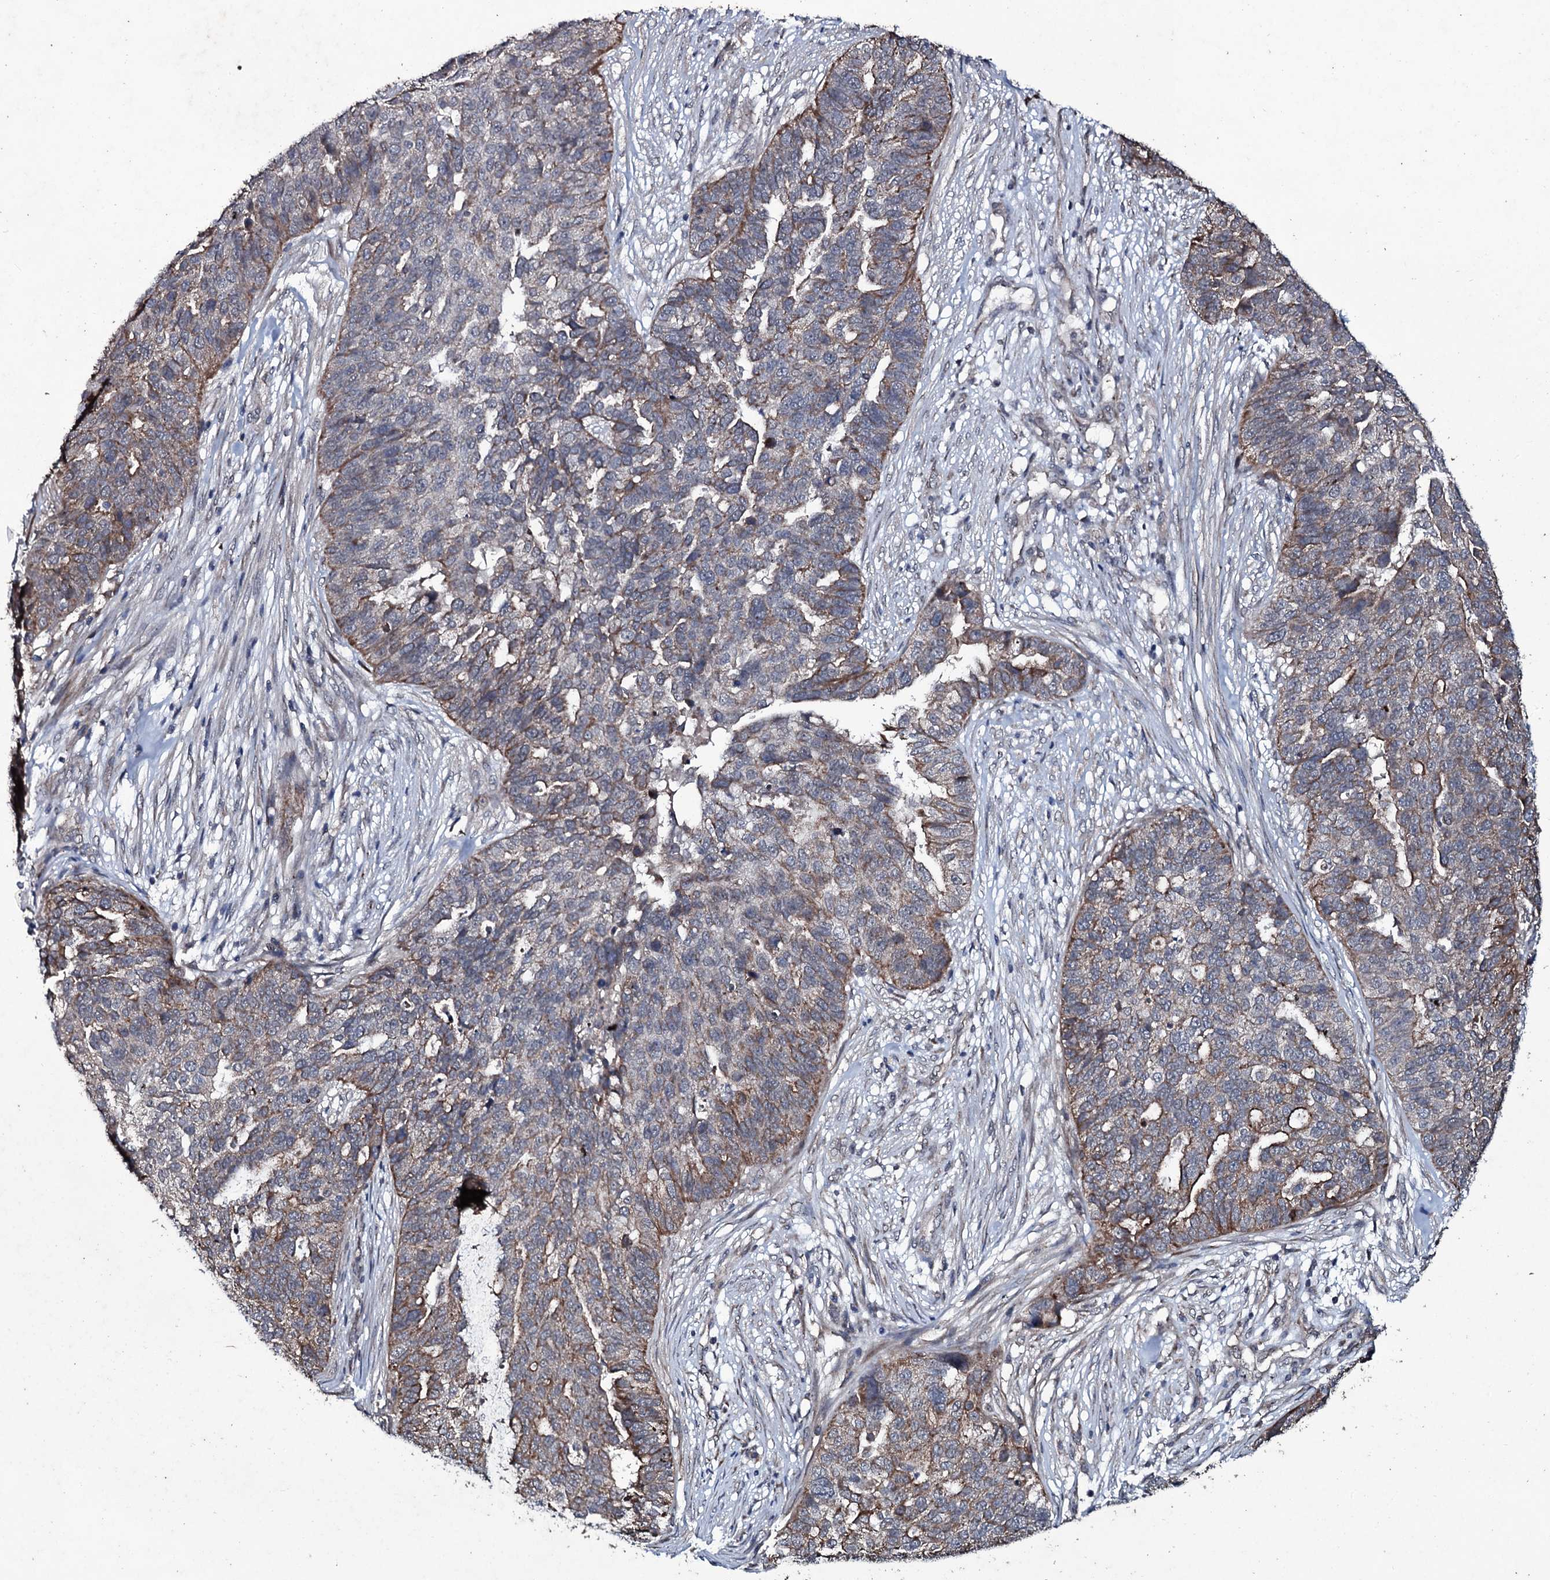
{"staining": {"intensity": "moderate", "quantity": "<25%", "location": "cytoplasmic/membranous"}, "tissue": "ovarian cancer", "cell_type": "Tumor cells", "image_type": "cancer", "snomed": [{"axis": "morphology", "description": "Cystadenocarcinoma, serous, NOS"}, {"axis": "topography", "description": "Ovary"}], "caption": "A micrograph showing moderate cytoplasmic/membranous staining in about <25% of tumor cells in ovarian cancer (serous cystadenocarcinoma), as visualized by brown immunohistochemical staining.", "gene": "MRPS31", "patient": {"sex": "female", "age": 59}}